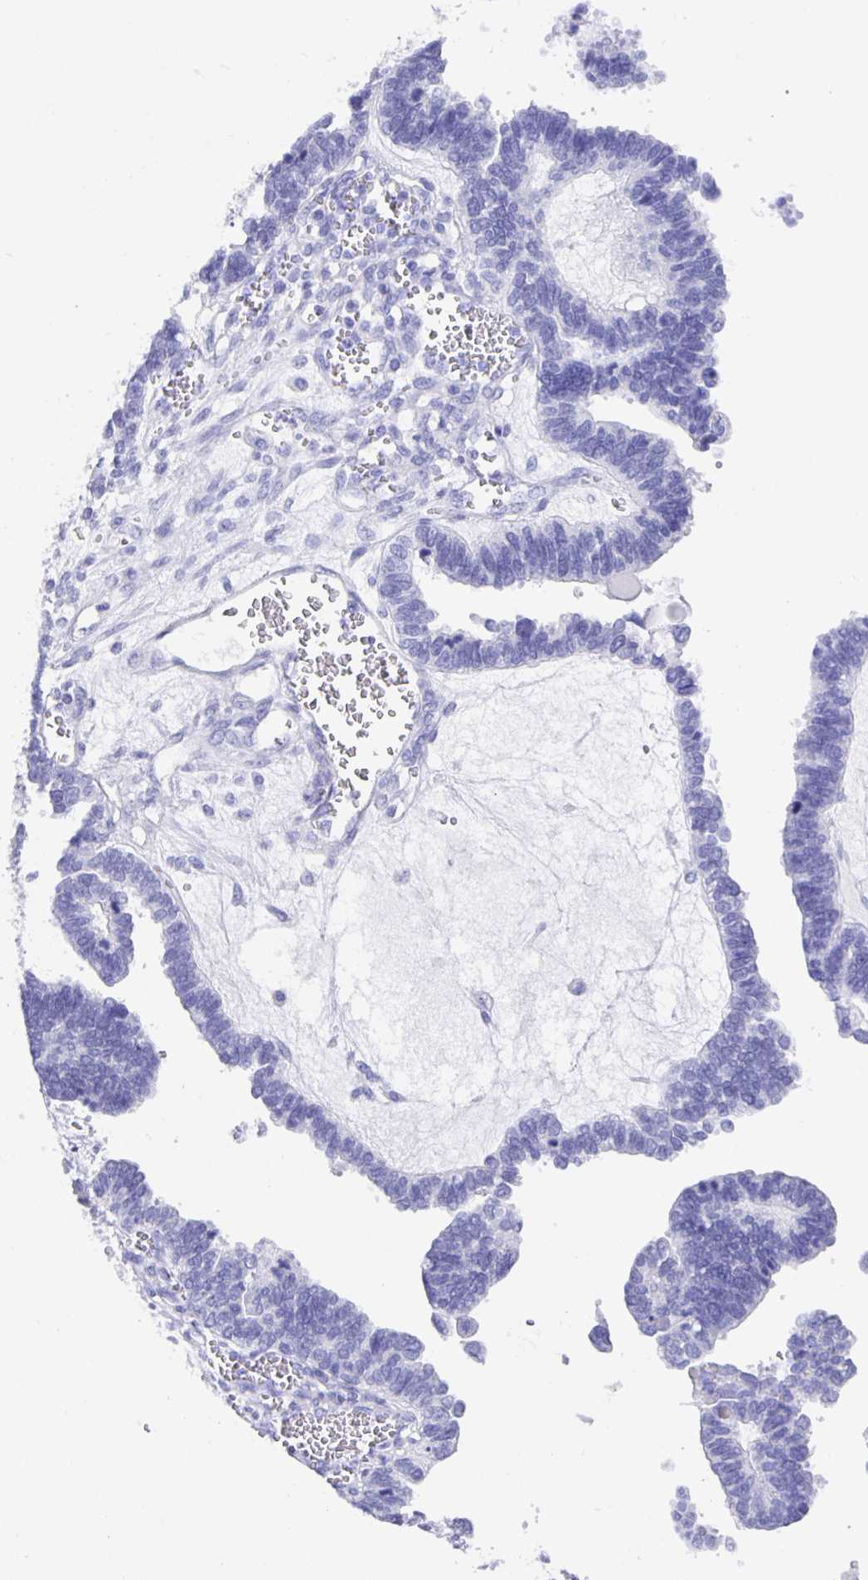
{"staining": {"intensity": "negative", "quantity": "none", "location": "none"}, "tissue": "ovarian cancer", "cell_type": "Tumor cells", "image_type": "cancer", "snomed": [{"axis": "morphology", "description": "Cystadenocarcinoma, serous, NOS"}, {"axis": "topography", "description": "Ovary"}], "caption": "The photomicrograph exhibits no staining of tumor cells in ovarian cancer. Nuclei are stained in blue.", "gene": "GUCA2A", "patient": {"sex": "female", "age": 51}}